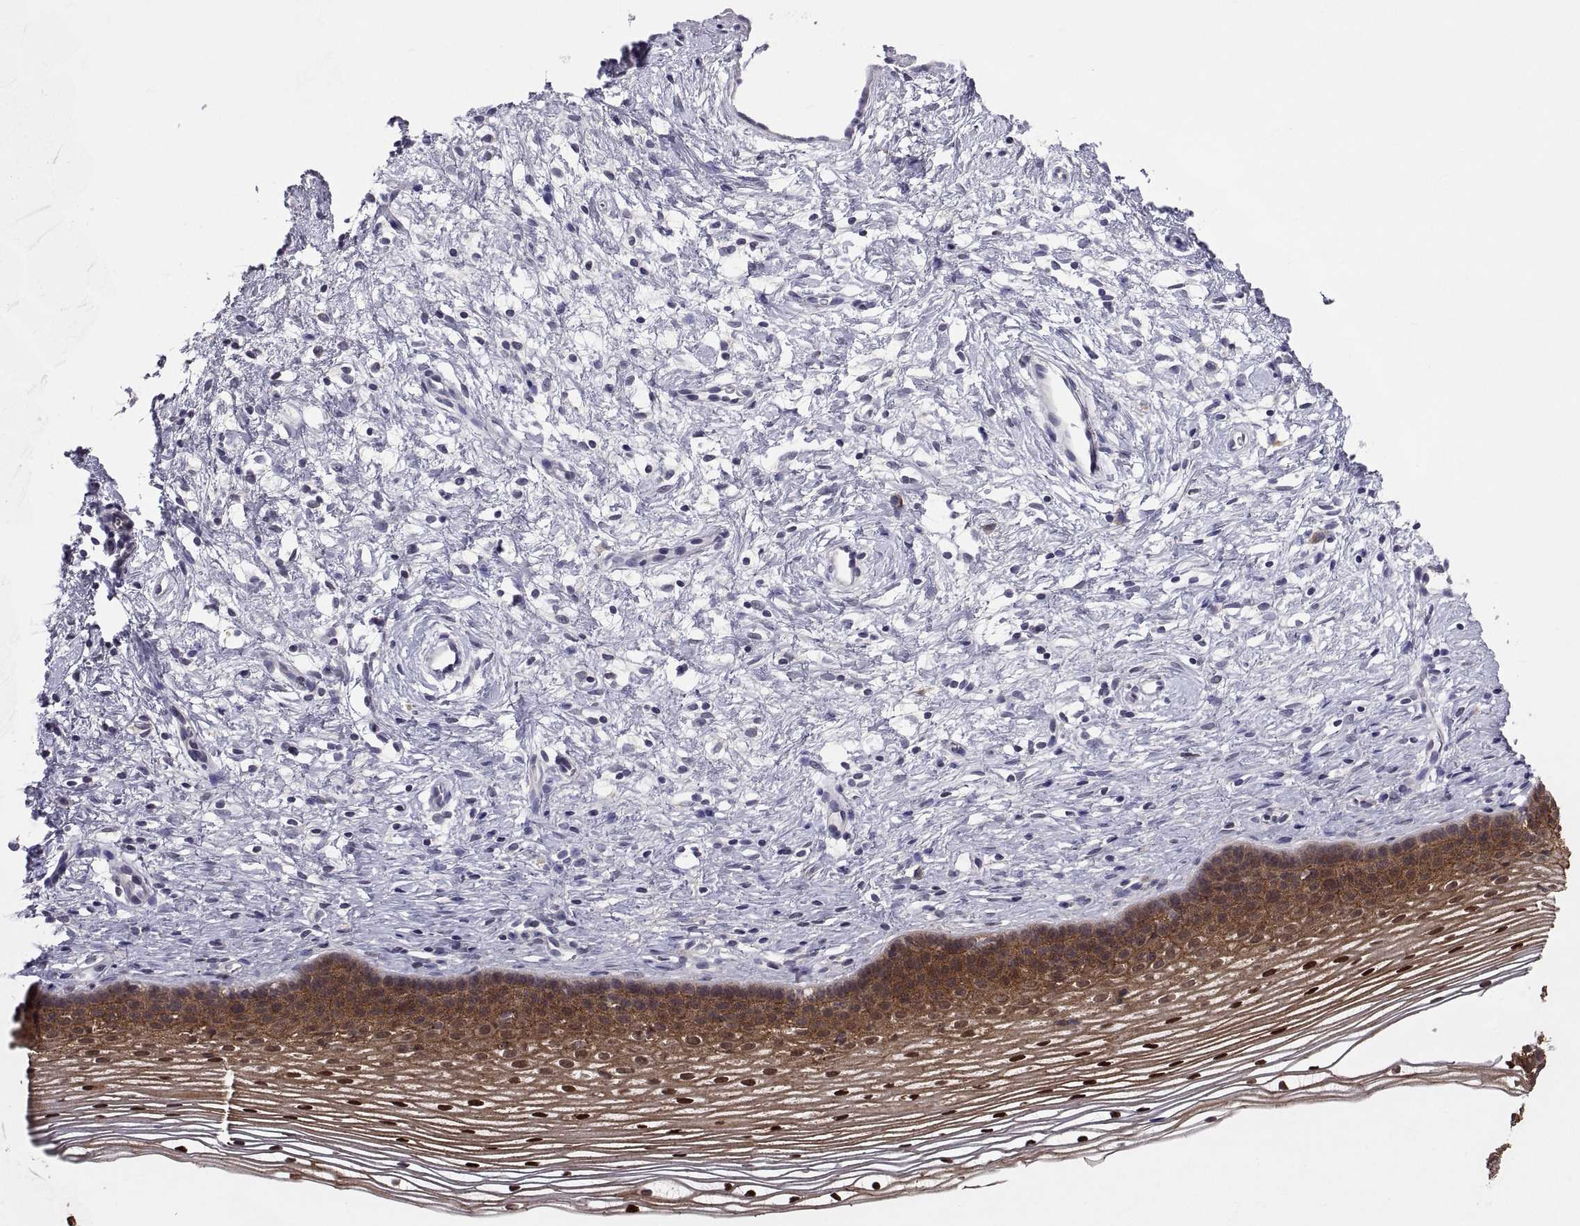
{"staining": {"intensity": "strong", "quantity": ">75%", "location": "cytoplasmic/membranous,nuclear"}, "tissue": "cervix", "cell_type": "Squamous epithelial cells", "image_type": "normal", "snomed": [{"axis": "morphology", "description": "Normal tissue, NOS"}, {"axis": "topography", "description": "Cervix"}], "caption": "Protein staining of normal cervix demonstrates strong cytoplasmic/membranous,nuclear positivity in about >75% of squamous epithelial cells.", "gene": "PKP1", "patient": {"sex": "female", "age": 39}}